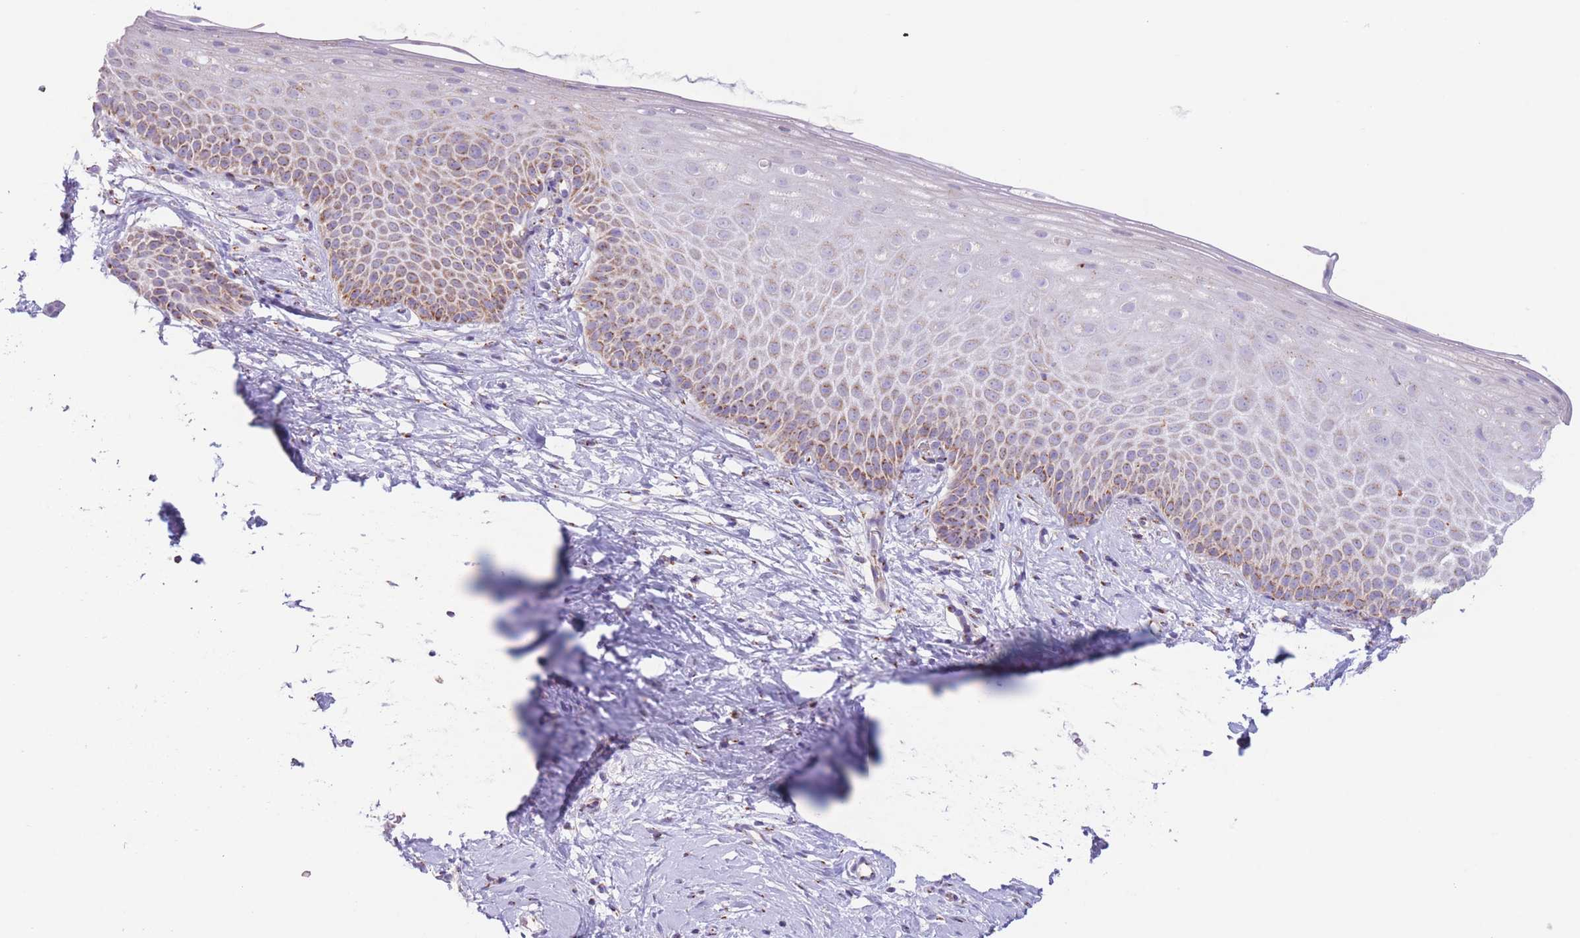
{"staining": {"intensity": "moderate", "quantity": "25%-75%", "location": "cytoplasmic/membranous"}, "tissue": "cervix", "cell_type": "Glandular cells", "image_type": "normal", "snomed": [{"axis": "morphology", "description": "Normal tissue, NOS"}, {"axis": "topography", "description": "Cervix"}], "caption": "Immunohistochemistry of benign human cervix exhibits medium levels of moderate cytoplasmic/membranous staining in about 25%-75% of glandular cells. (brown staining indicates protein expression, while blue staining denotes nuclei).", "gene": "MPND", "patient": {"sex": "female", "age": 57}}